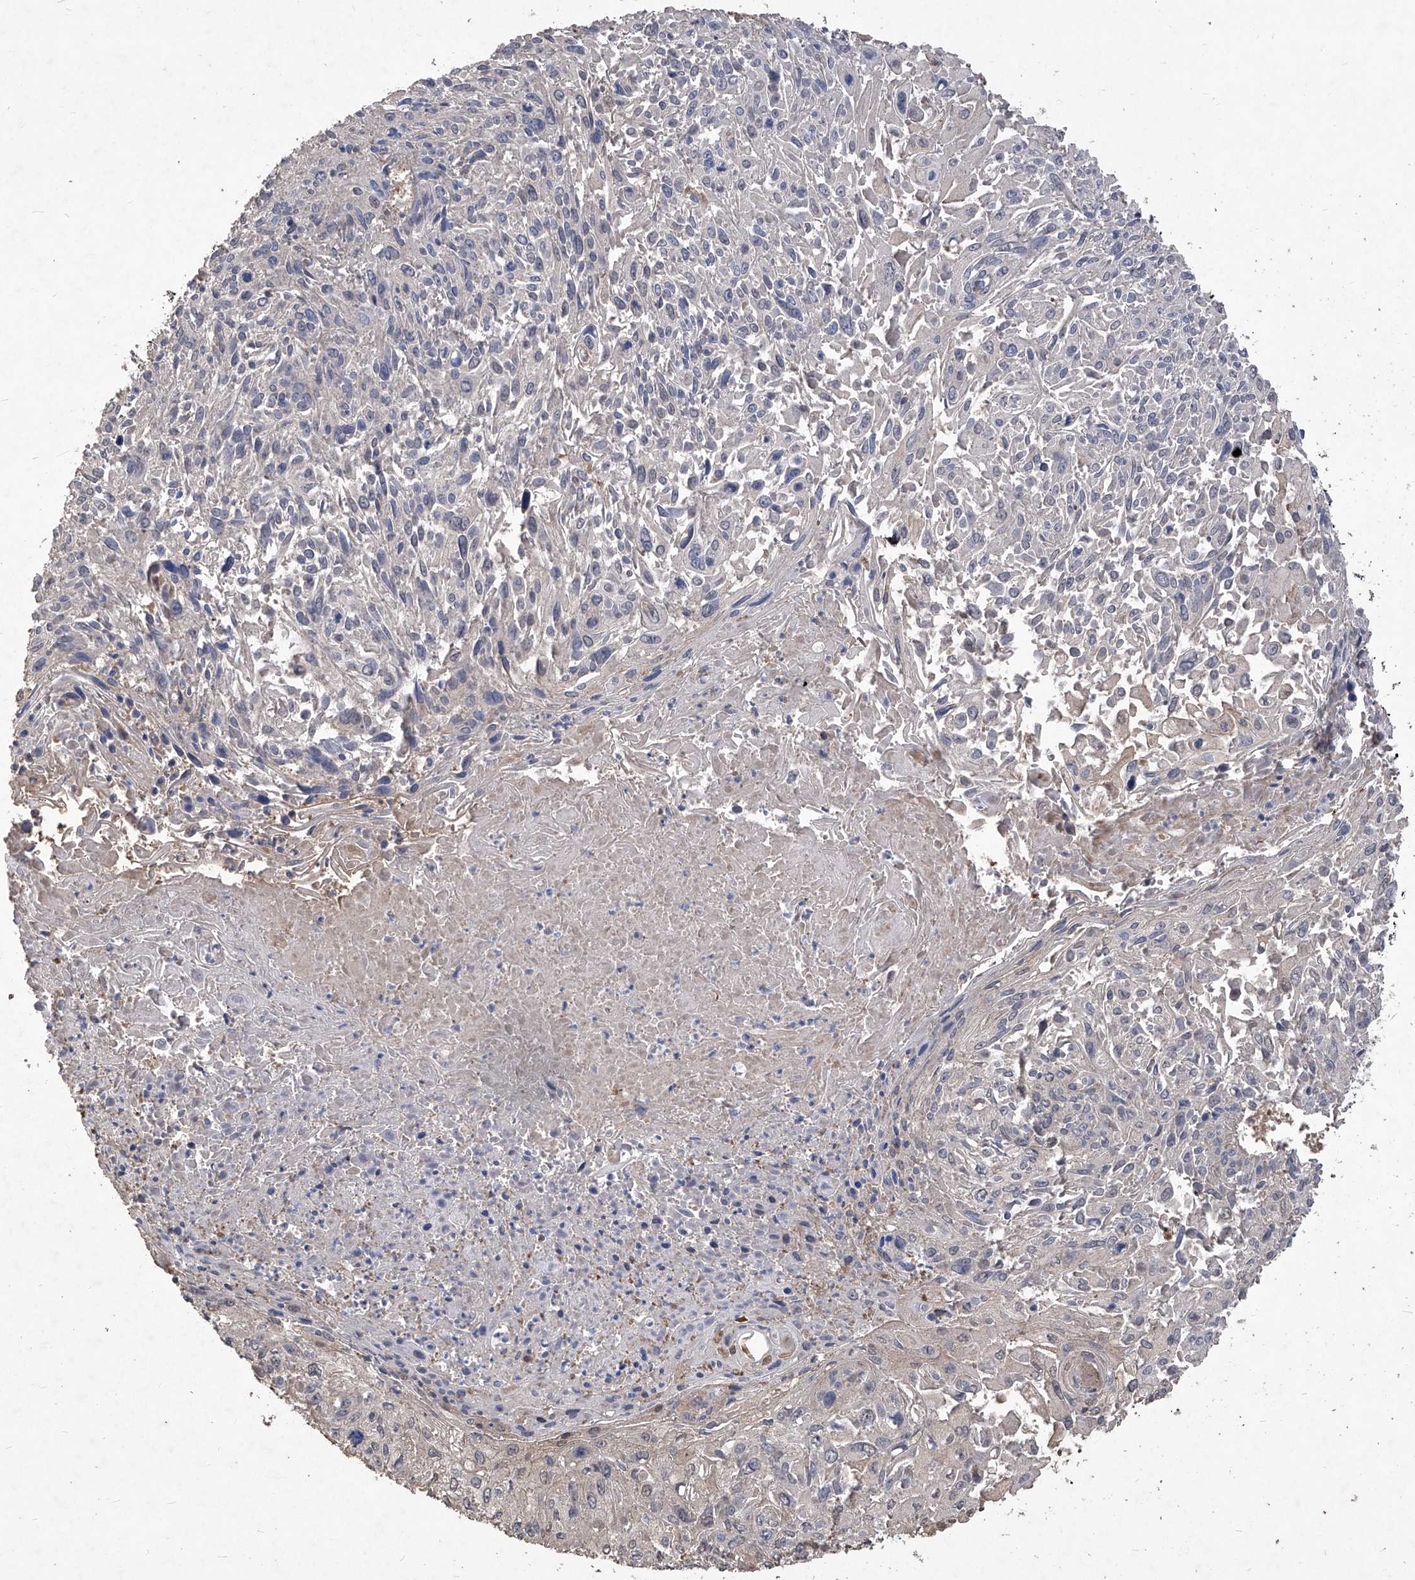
{"staining": {"intensity": "negative", "quantity": "none", "location": "none"}, "tissue": "cervical cancer", "cell_type": "Tumor cells", "image_type": "cancer", "snomed": [{"axis": "morphology", "description": "Squamous cell carcinoma, NOS"}, {"axis": "topography", "description": "Cervix"}], "caption": "Immunohistochemical staining of squamous cell carcinoma (cervical) demonstrates no significant expression in tumor cells. Nuclei are stained in blue.", "gene": "TXNIP", "patient": {"sex": "female", "age": 51}}